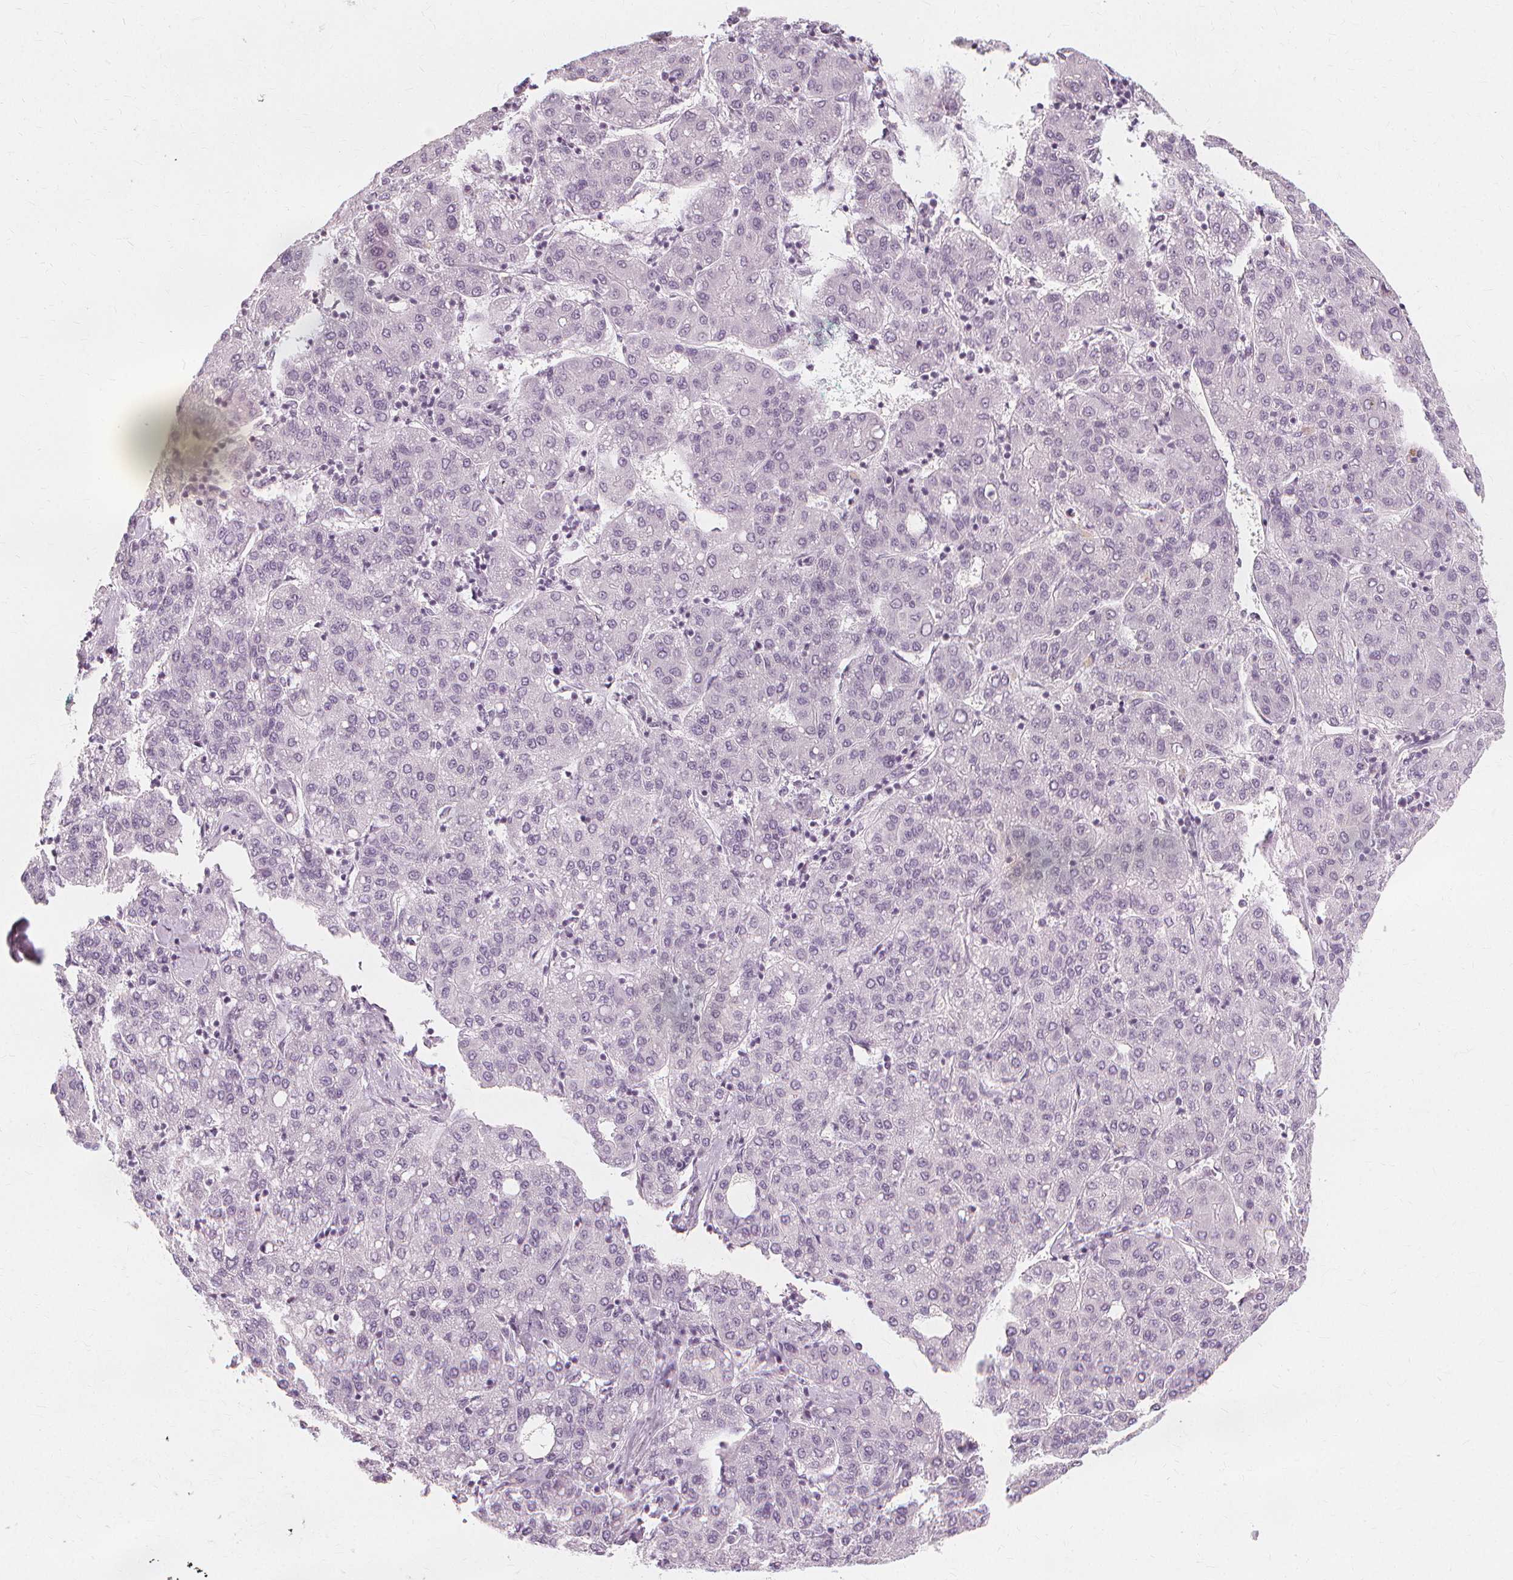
{"staining": {"intensity": "negative", "quantity": "none", "location": "none"}, "tissue": "liver cancer", "cell_type": "Tumor cells", "image_type": "cancer", "snomed": [{"axis": "morphology", "description": "Carcinoma, Hepatocellular, NOS"}, {"axis": "topography", "description": "Liver"}], "caption": "High magnification brightfield microscopy of liver cancer (hepatocellular carcinoma) stained with DAB (brown) and counterstained with hematoxylin (blue): tumor cells show no significant positivity.", "gene": "NXPE1", "patient": {"sex": "male", "age": 65}}